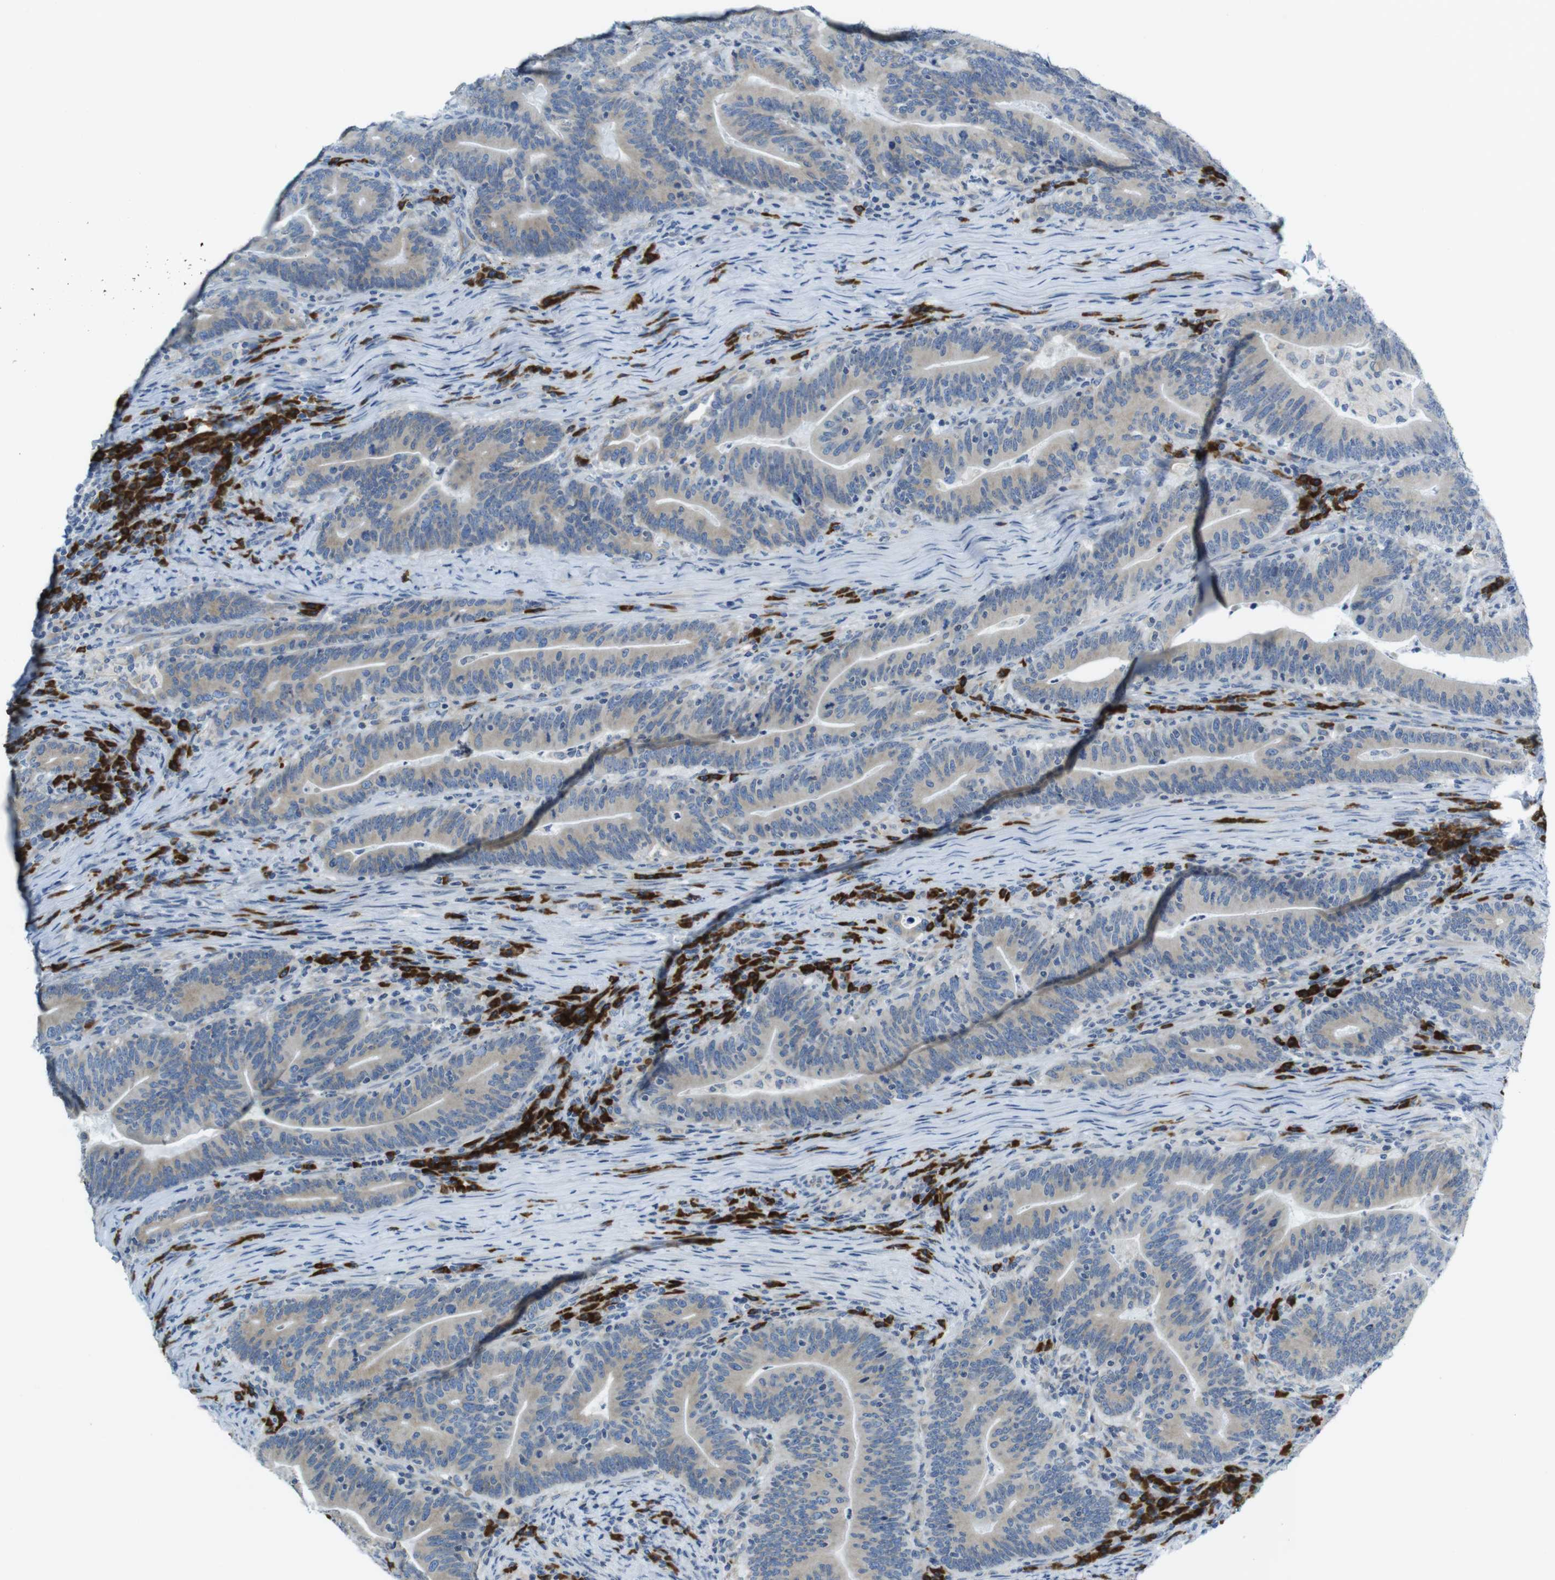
{"staining": {"intensity": "weak", "quantity": ">75%", "location": "cytoplasmic/membranous"}, "tissue": "colorectal cancer", "cell_type": "Tumor cells", "image_type": "cancer", "snomed": [{"axis": "morphology", "description": "Normal tissue, NOS"}, {"axis": "morphology", "description": "Adenocarcinoma, NOS"}, {"axis": "topography", "description": "Colon"}], "caption": "Colorectal cancer was stained to show a protein in brown. There is low levels of weak cytoplasmic/membranous staining in about >75% of tumor cells.", "gene": "CLPTM1L", "patient": {"sex": "female", "age": 66}}